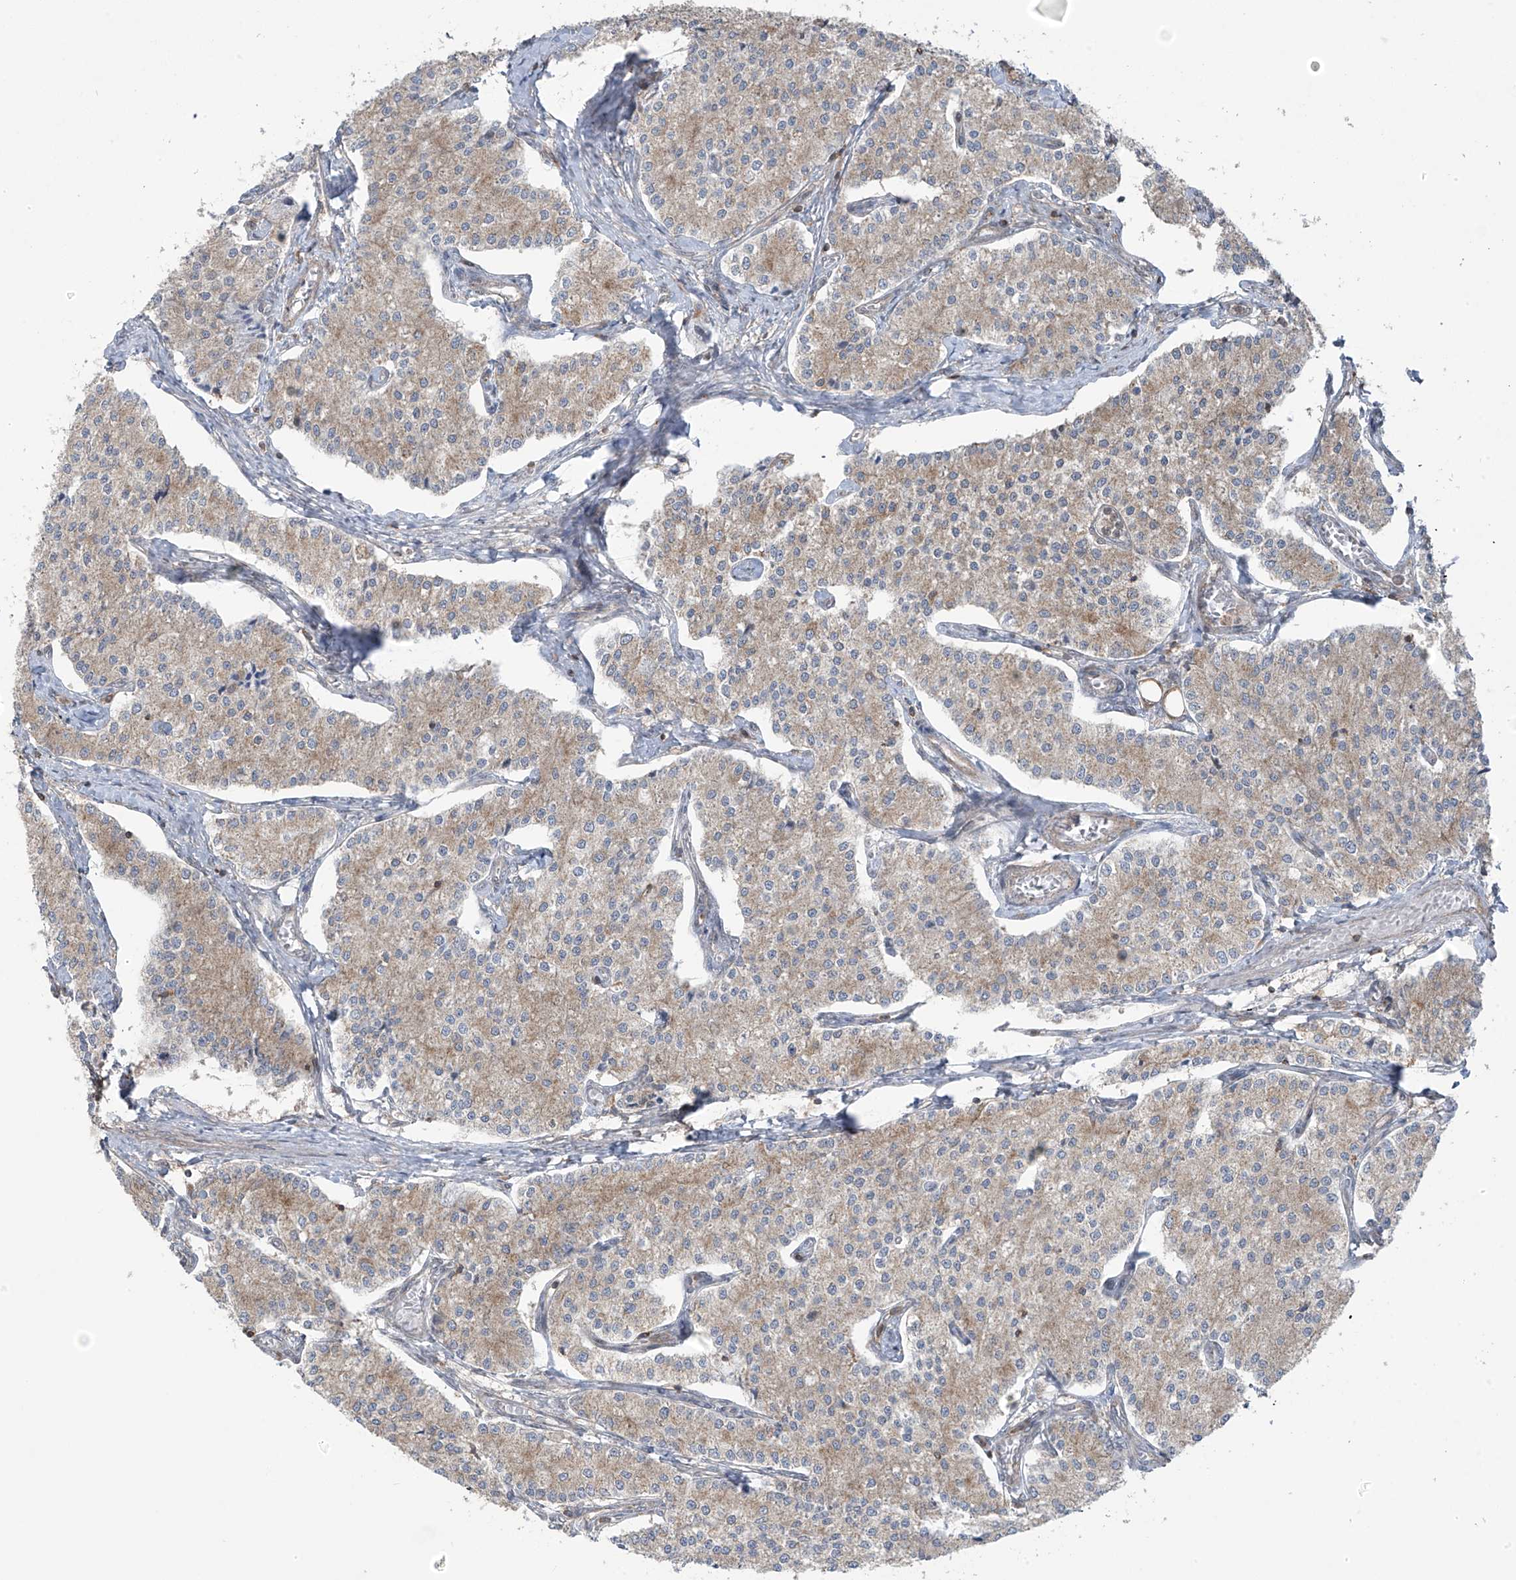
{"staining": {"intensity": "weak", "quantity": "25%-75%", "location": "cytoplasmic/membranous"}, "tissue": "carcinoid", "cell_type": "Tumor cells", "image_type": "cancer", "snomed": [{"axis": "morphology", "description": "Carcinoid, malignant, NOS"}, {"axis": "topography", "description": "Colon"}], "caption": "Human carcinoid stained with a brown dye shows weak cytoplasmic/membranous positive staining in about 25%-75% of tumor cells.", "gene": "HDDC2", "patient": {"sex": "female", "age": 52}}